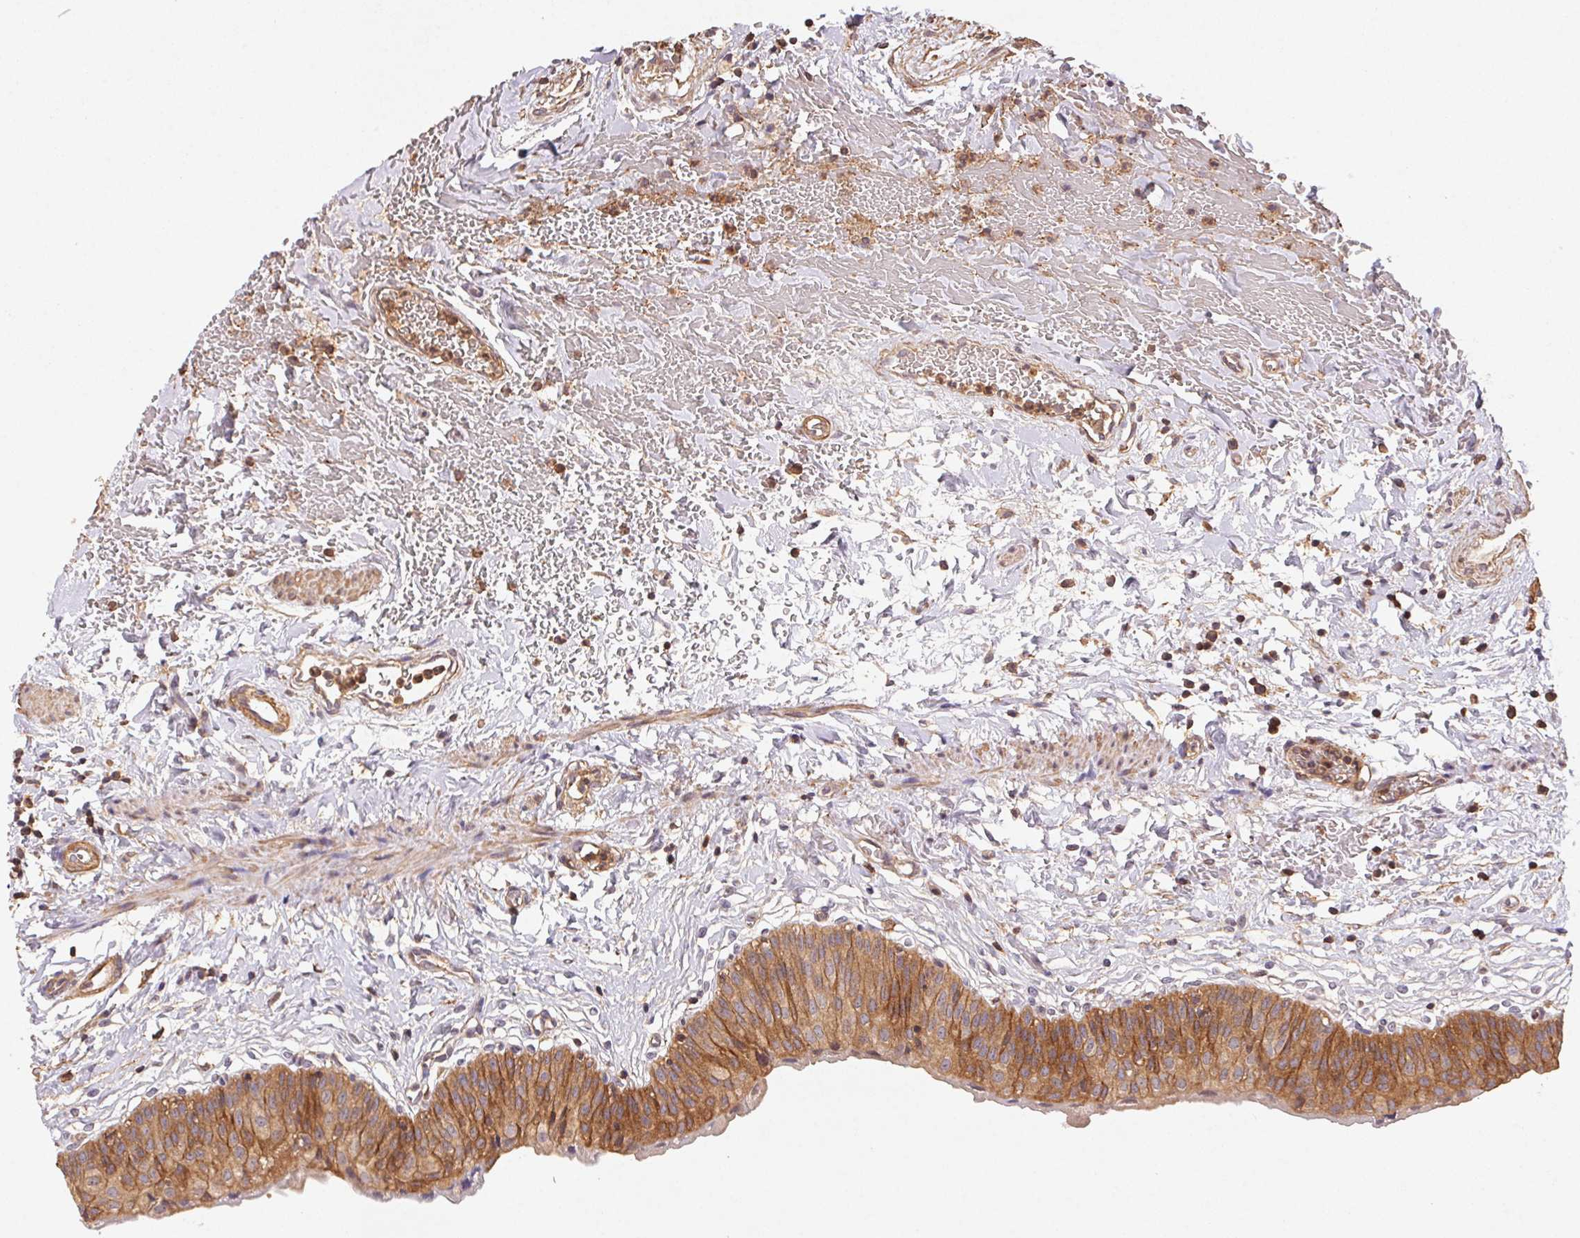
{"staining": {"intensity": "moderate", "quantity": ">75%", "location": "cytoplasmic/membranous"}, "tissue": "urinary bladder", "cell_type": "Urothelial cells", "image_type": "normal", "snomed": [{"axis": "morphology", "description": "Normal tissue, NOS"}, {"axis": "topography", "description": "Urinary bladder"}], "caption": "The immunohistochemical stain highlights moderate cytoplasmic/membranous staining in urothelial cells of unremarkable urinary bladder.", "gene": "ATG10", "patient": {"sex": "male", "age": 55}}